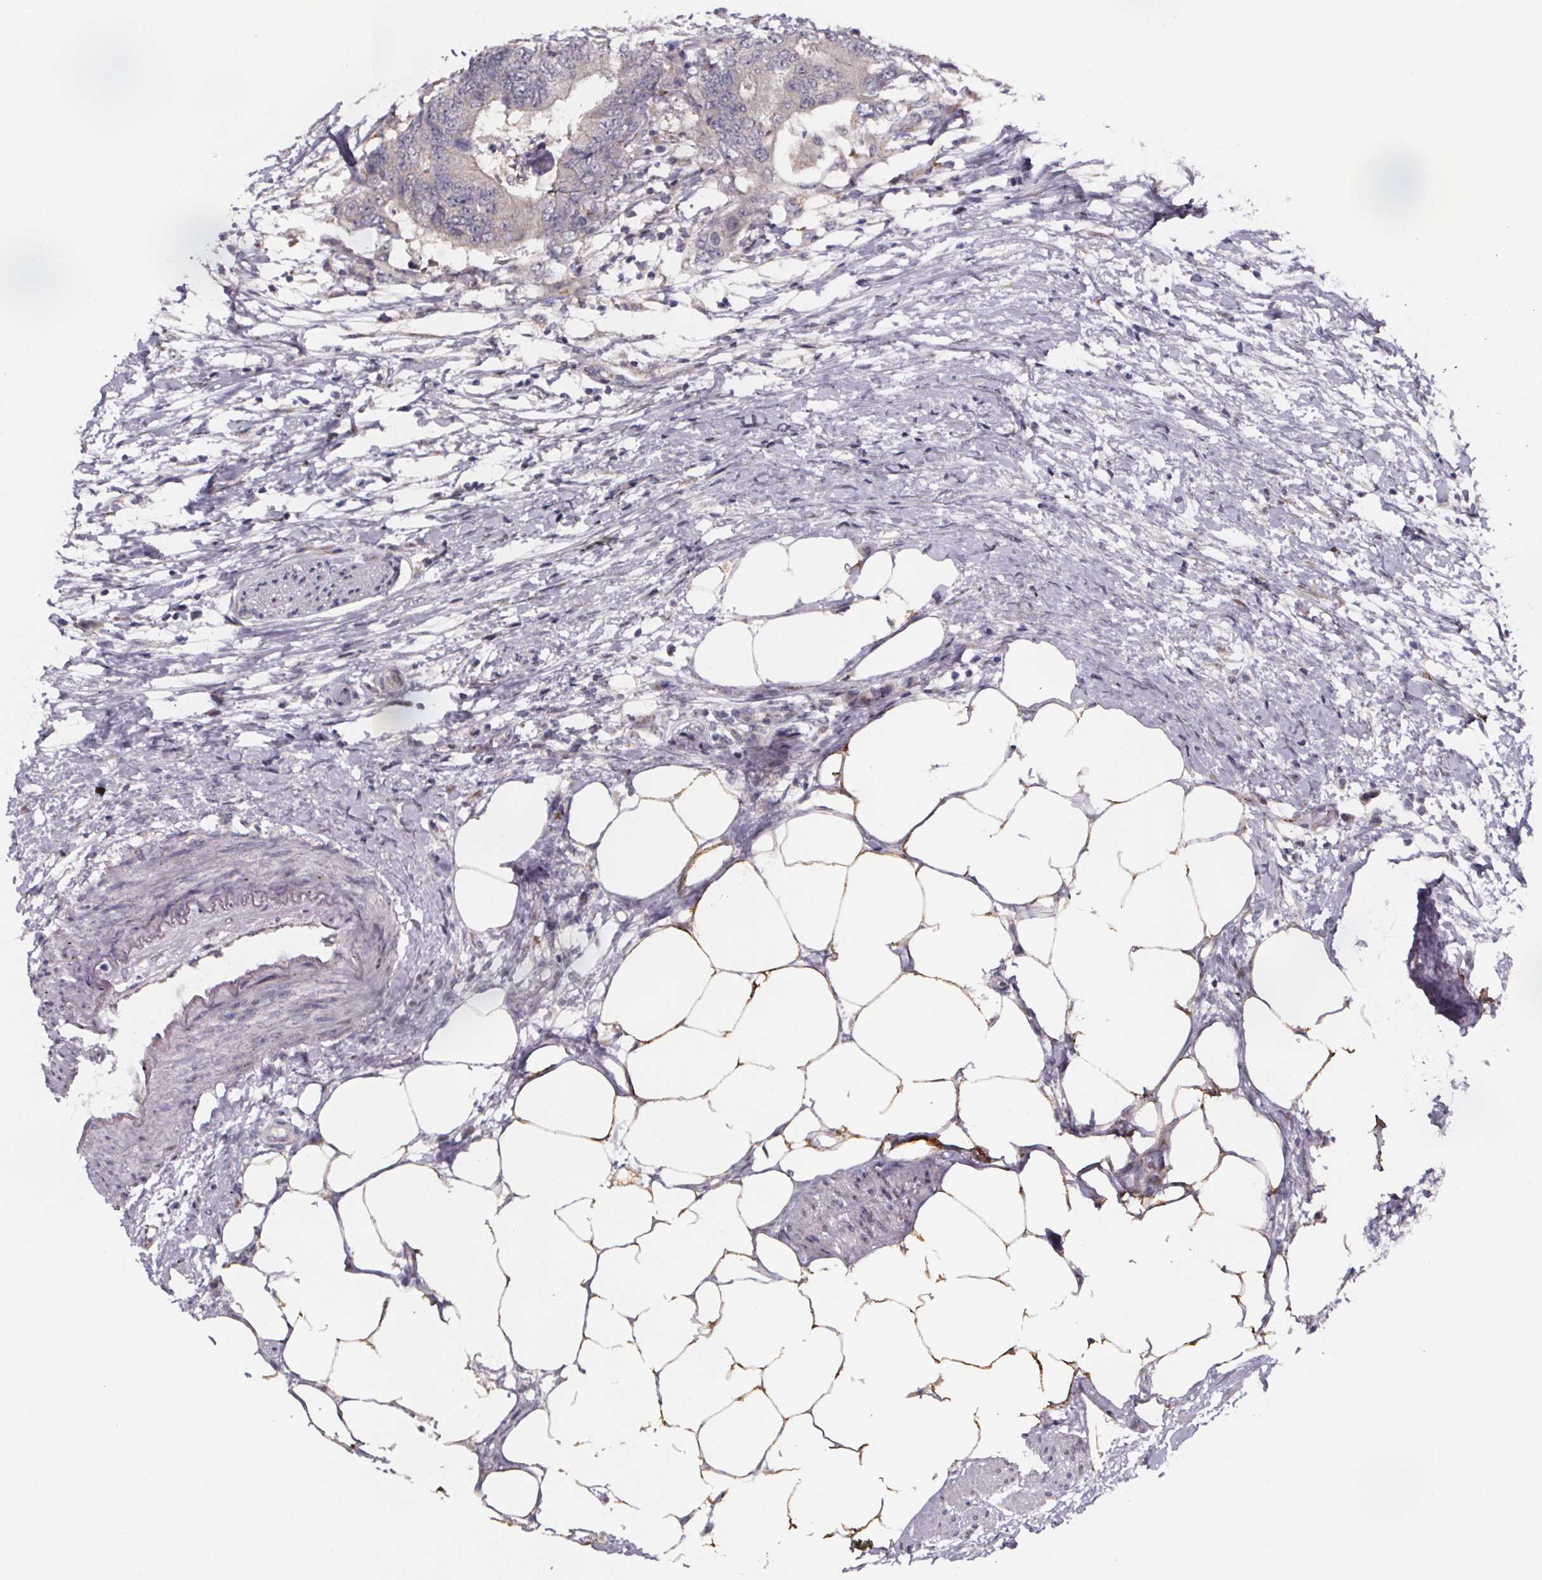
{"staining": {"intensity": "negative", "quantity": "none", "location": "none"}, "tissue": "colorectal cancer", "cell_type": "Tumor cells", "image_type": "cancer", "snomed": [{"axis": "morphology", "description": "Adenocarcinoma, NOS"}, {"axis": "topography", "description": "Colon"}], "caption": "A high-resolution micrograph shows immunohistochemistry (IHC) staining of colorectal cancer, which shows no significant staining in tumor cells.", "gene": "NDST1", "patient": {"sex": "female", "age": 48}}